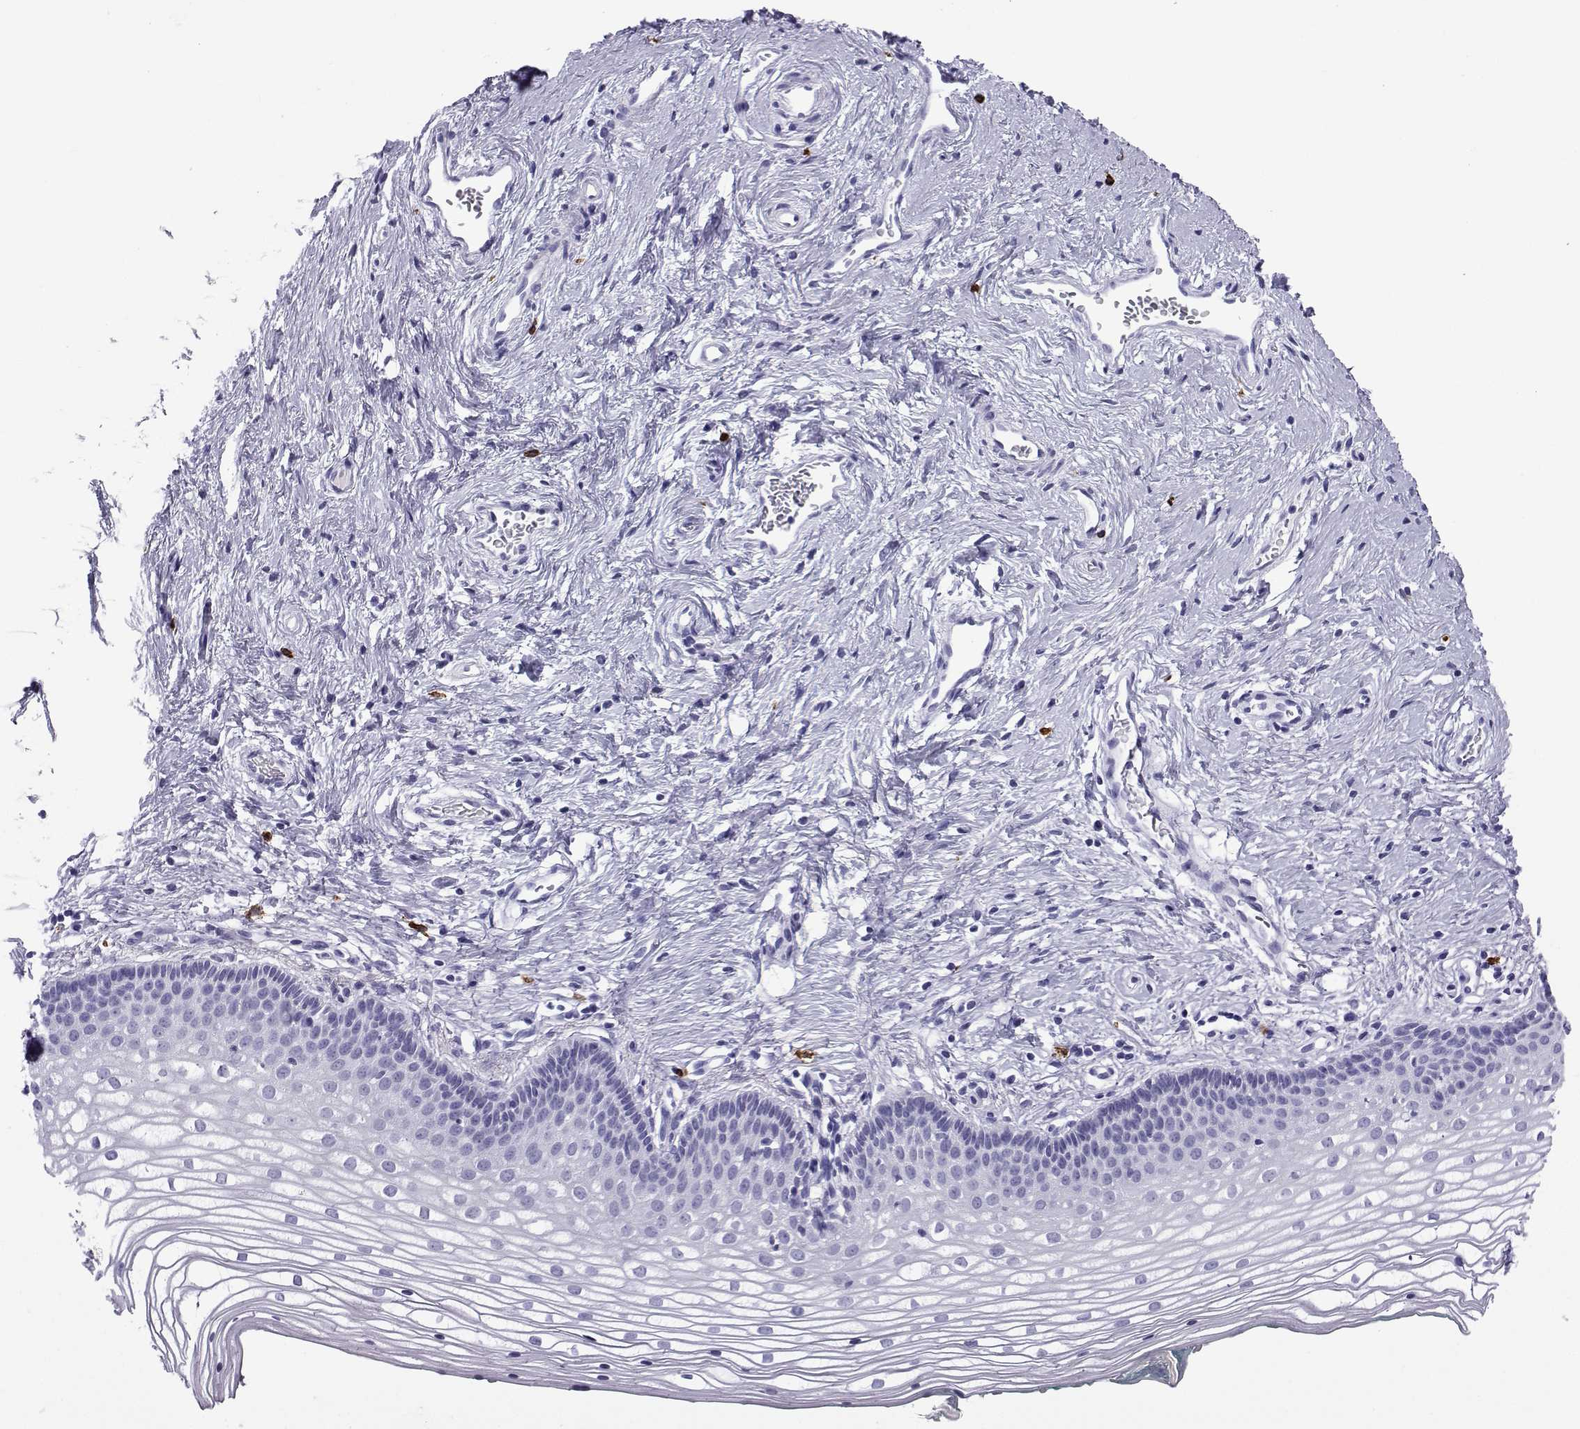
{"staining": {"intensity": "negative", "quantity": "none", "location": "none"}, "tissue": "vagina", "cell_type": "Squamous epithelial cells", "image_type": "normal", "snomed": [{"axis": "morphology", "description": "Normal tissue, NOS"}, {"axis": "topography", "description": "Vagina"}], "caption": "This is a histopathology image of immunohistochemistry (IHC) staining of benign vagina, which shows no expression in squamous epithelial cells.", "gene": "SLC18A2", "patient": {"sex": "female", "age": 36}}